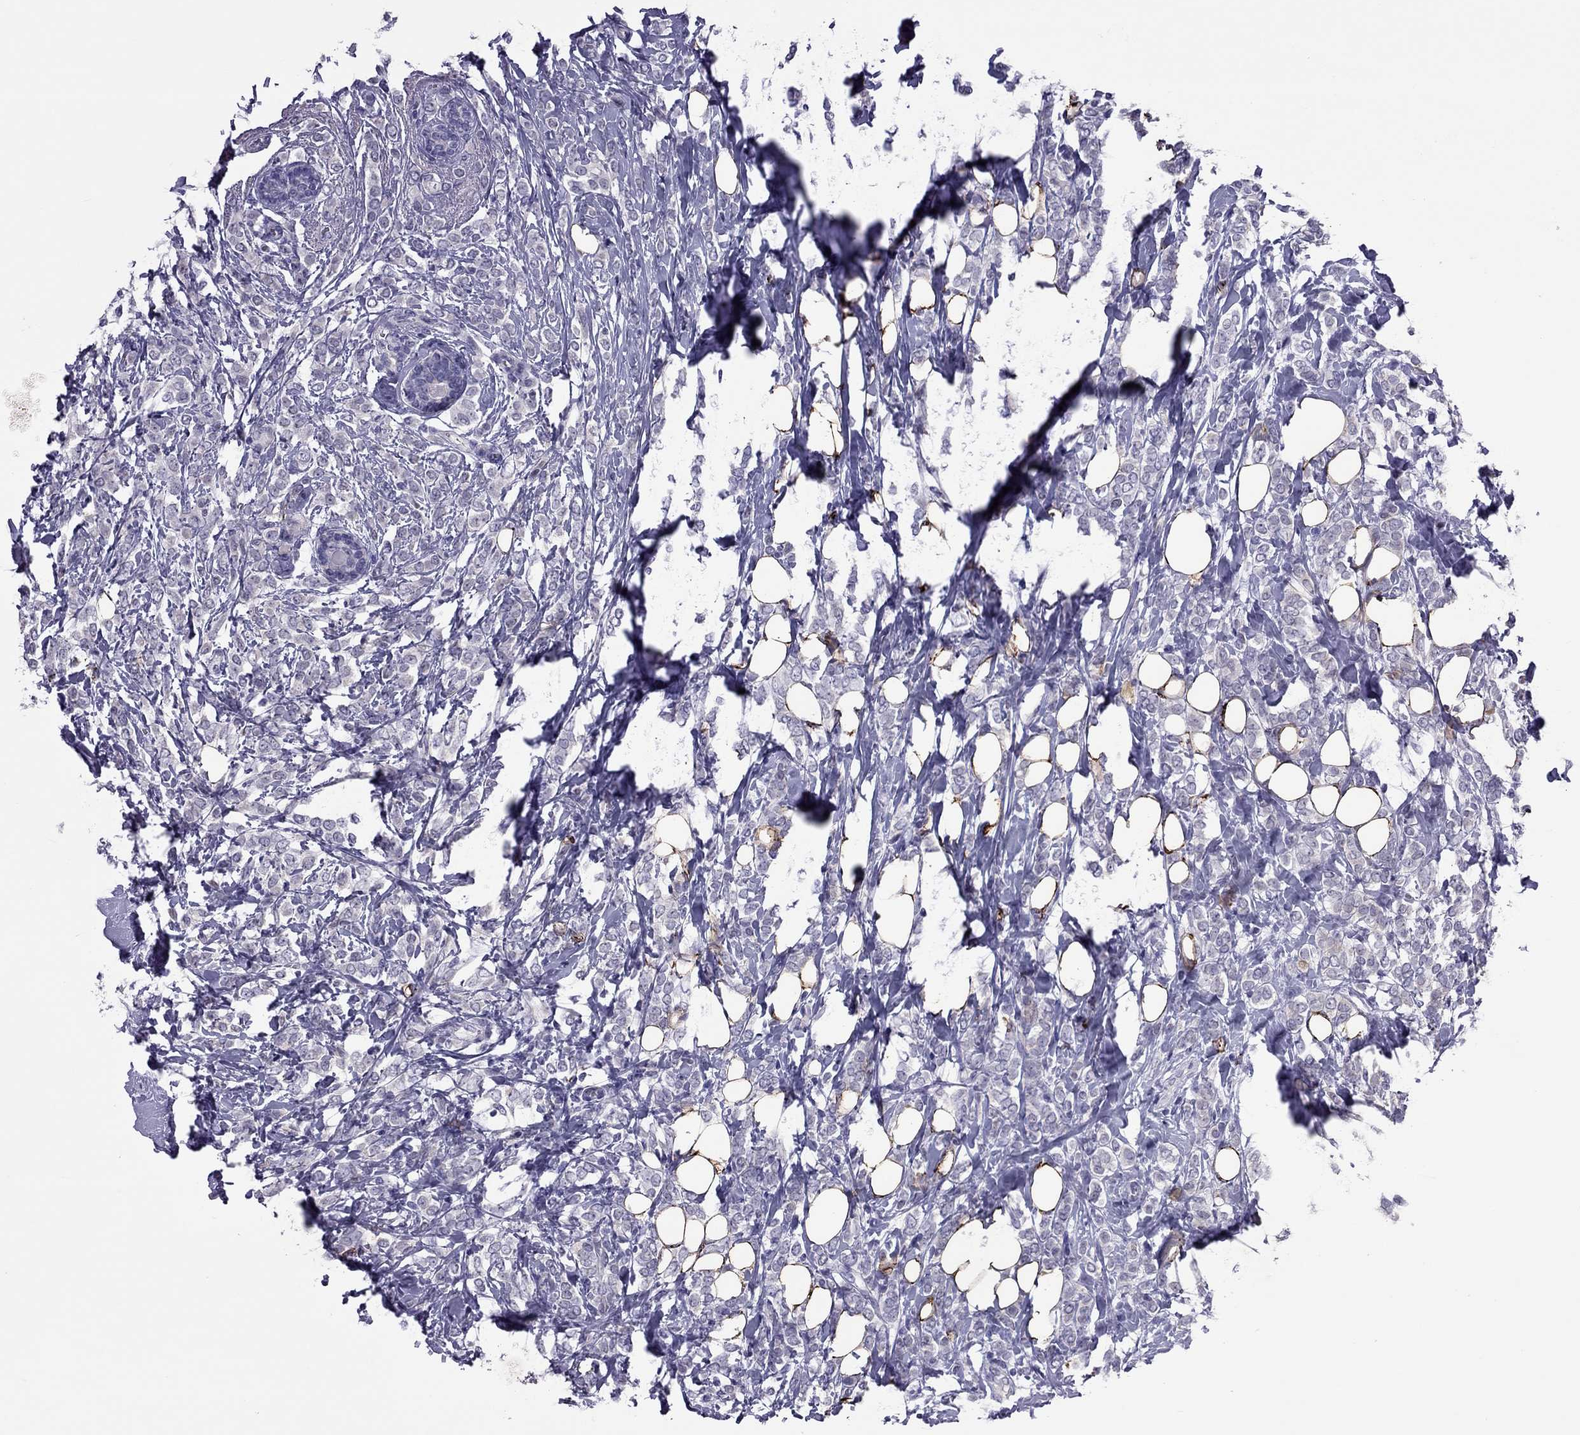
{"staining": {"intensity": "negative", "quantity": "none", "location": "none"}, "tissue": "breast cancer", "cell_type": "Tumor cells", "image_type": "cancer", "snomed": [{"axis": "morphology", "description": "Lobular carcinoma"}, {"axis": "topography", "description": "Breast"}], "caption": "Human breast cancer (lobular carcinoma) stained for a protein using immunohistochemistry exhibits no staining in tumor cells.", "gene": "CCL27", "patient": {"sex": "female", "age": 49}}